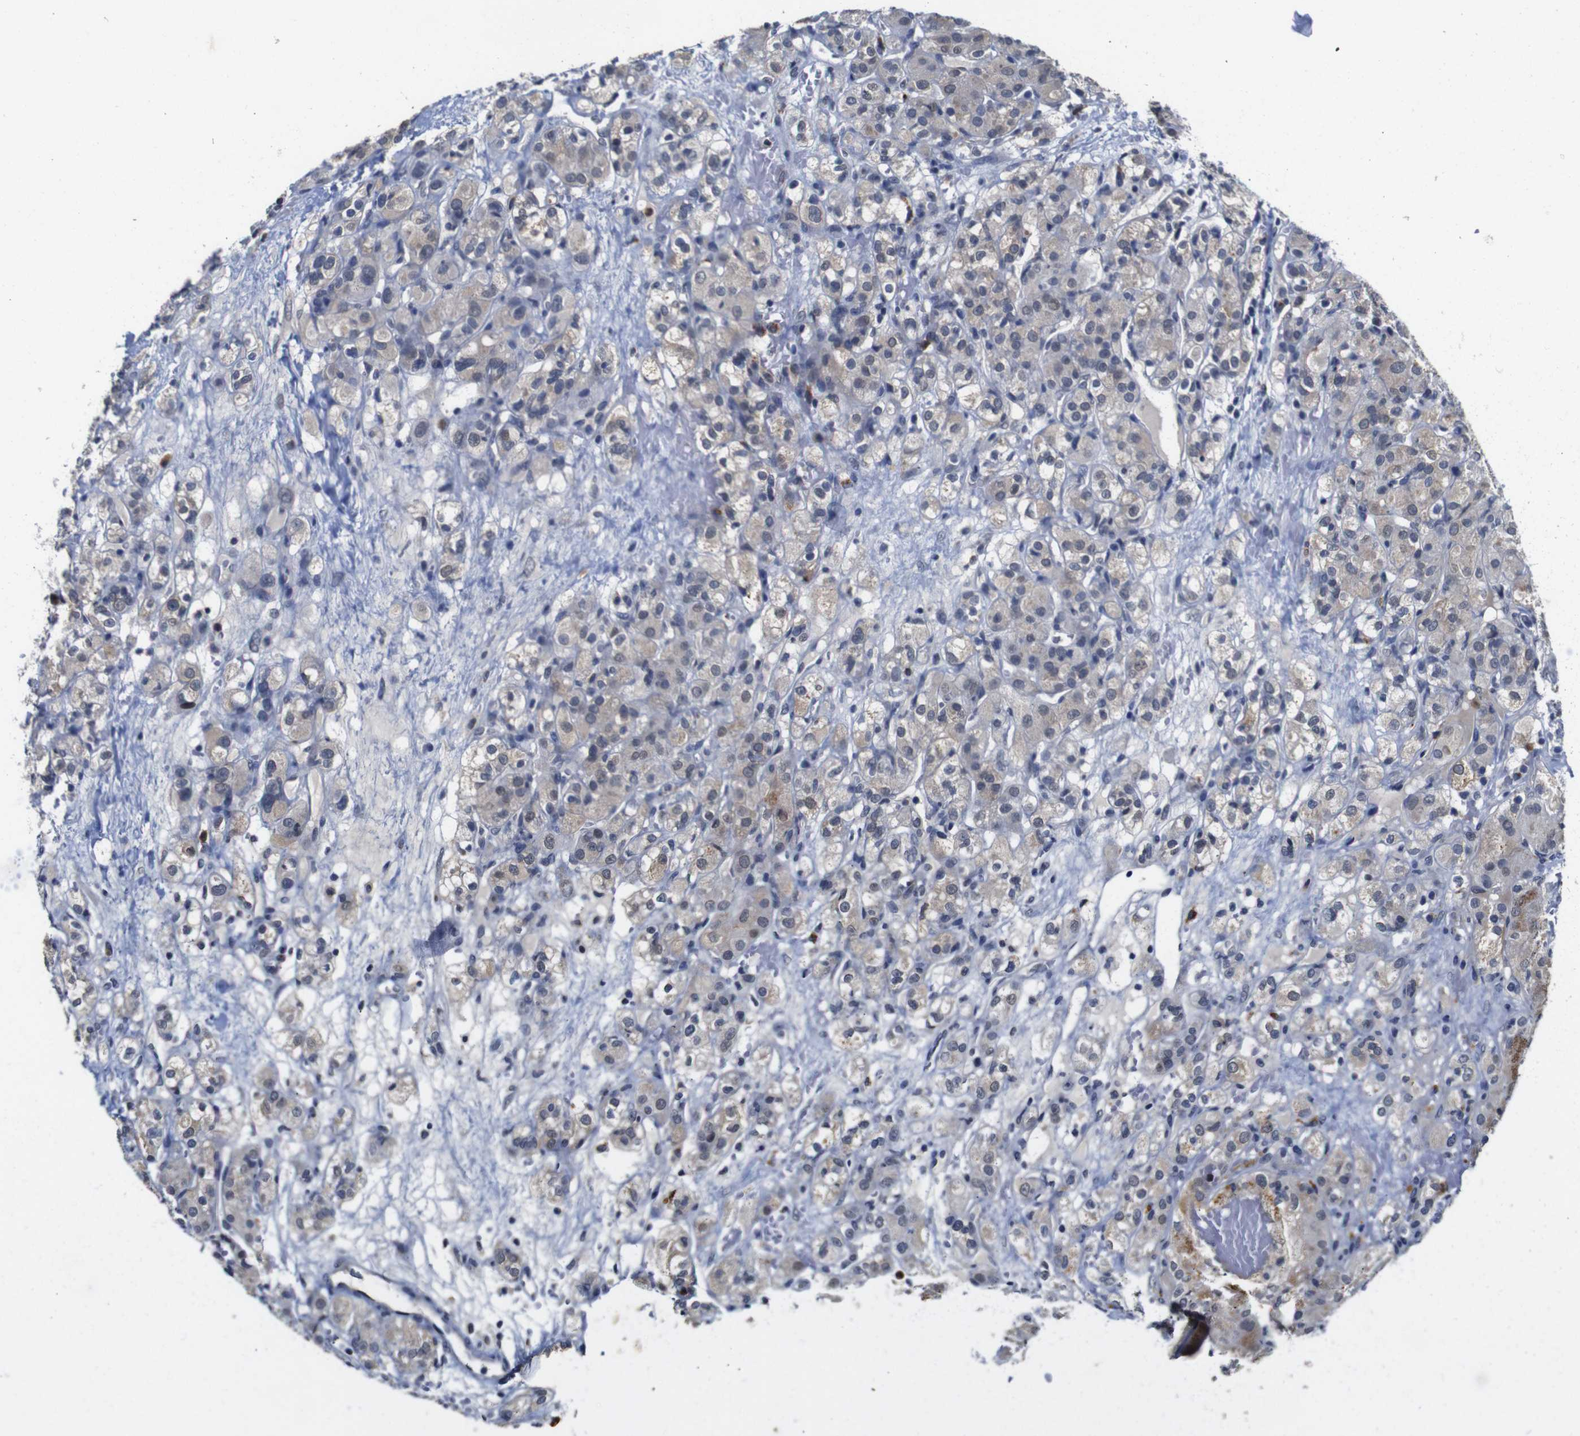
{"staining": {"intensity": "weak", "quantity": ">75%", "location": "cytoplasmic/membranous"}, "tissue": "renal cancer", "cell_type": "Tumor cells", "image_type": "cancer", "snomed": [{"axis": "morphology", "description": "Normal tissue, NOS"}, {"axis": "morphology", "description": "Adenocarcinoma, NOS"}, {"axis": "topography", "description": "Kidney"}], "caption": "An immunohistochemistry (IHC) photomicrograph of neoplastic tissue is shown. Protein staining in brown shows weak cytoplasmic/membranous positivity in renal cancer within tumor cells.", "gene": "NTRK3", "patient": {"sex": "male", "age": 61}}